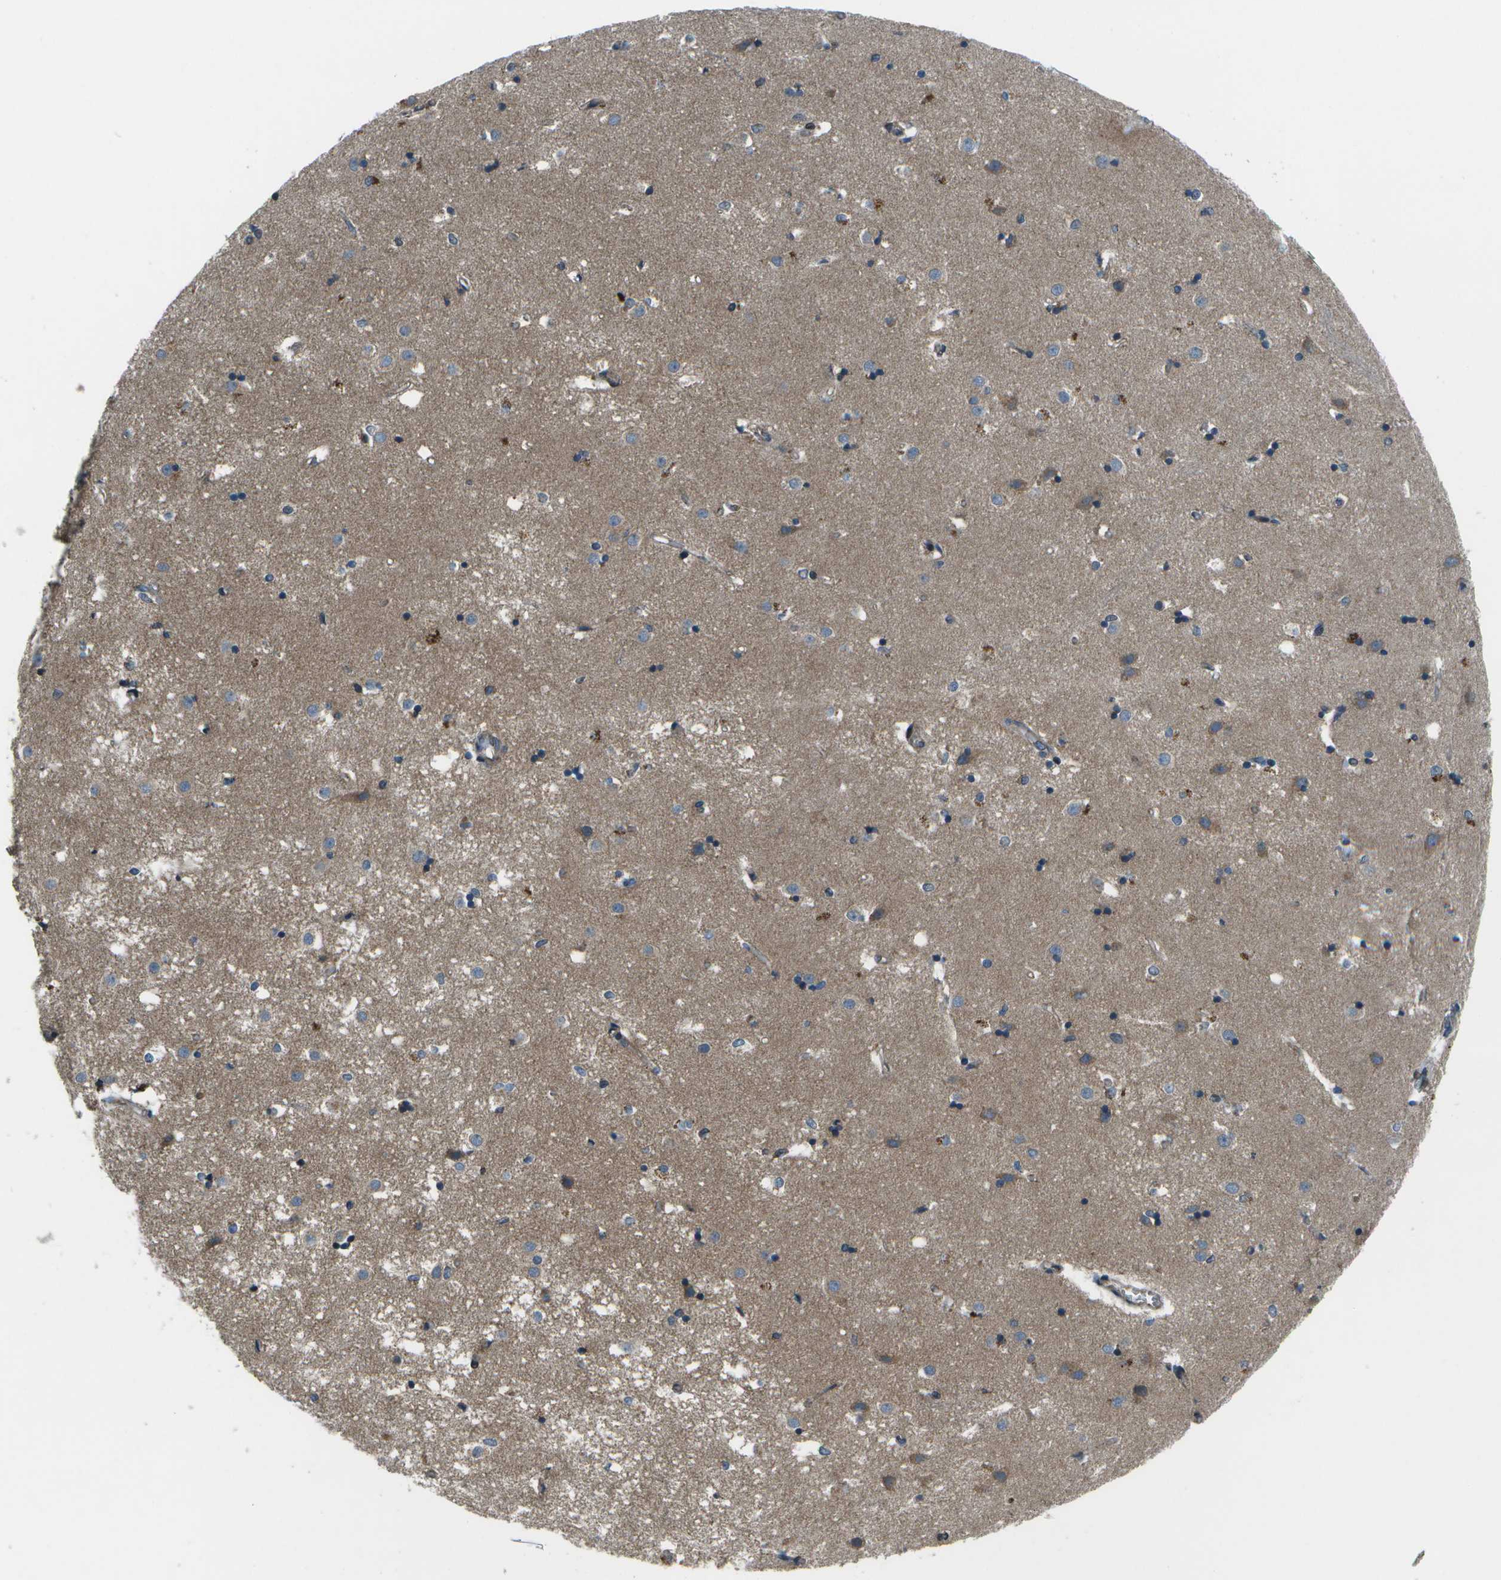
{"staining": {"intensity": "moderate", "quantity": "<25%", "location": "cytoplasmic/membranous"}, "tissue": "caudate", "cell_type": "Glial cells", "image_type": "normal", "snomed": [{"axis": "morphology", "description": "Normal tissue, NOS"}, {"axis": "topography", "description": "Lateral ventricle wall"}], "caption": "Immunohistochemical staining of unremarkable human caudate shows moderate cytoplasmic/membranous protein staining in about <25% of glial cells.", "gene": "EIF2AK1", "patient": {"sex": "male", "age": 45}}